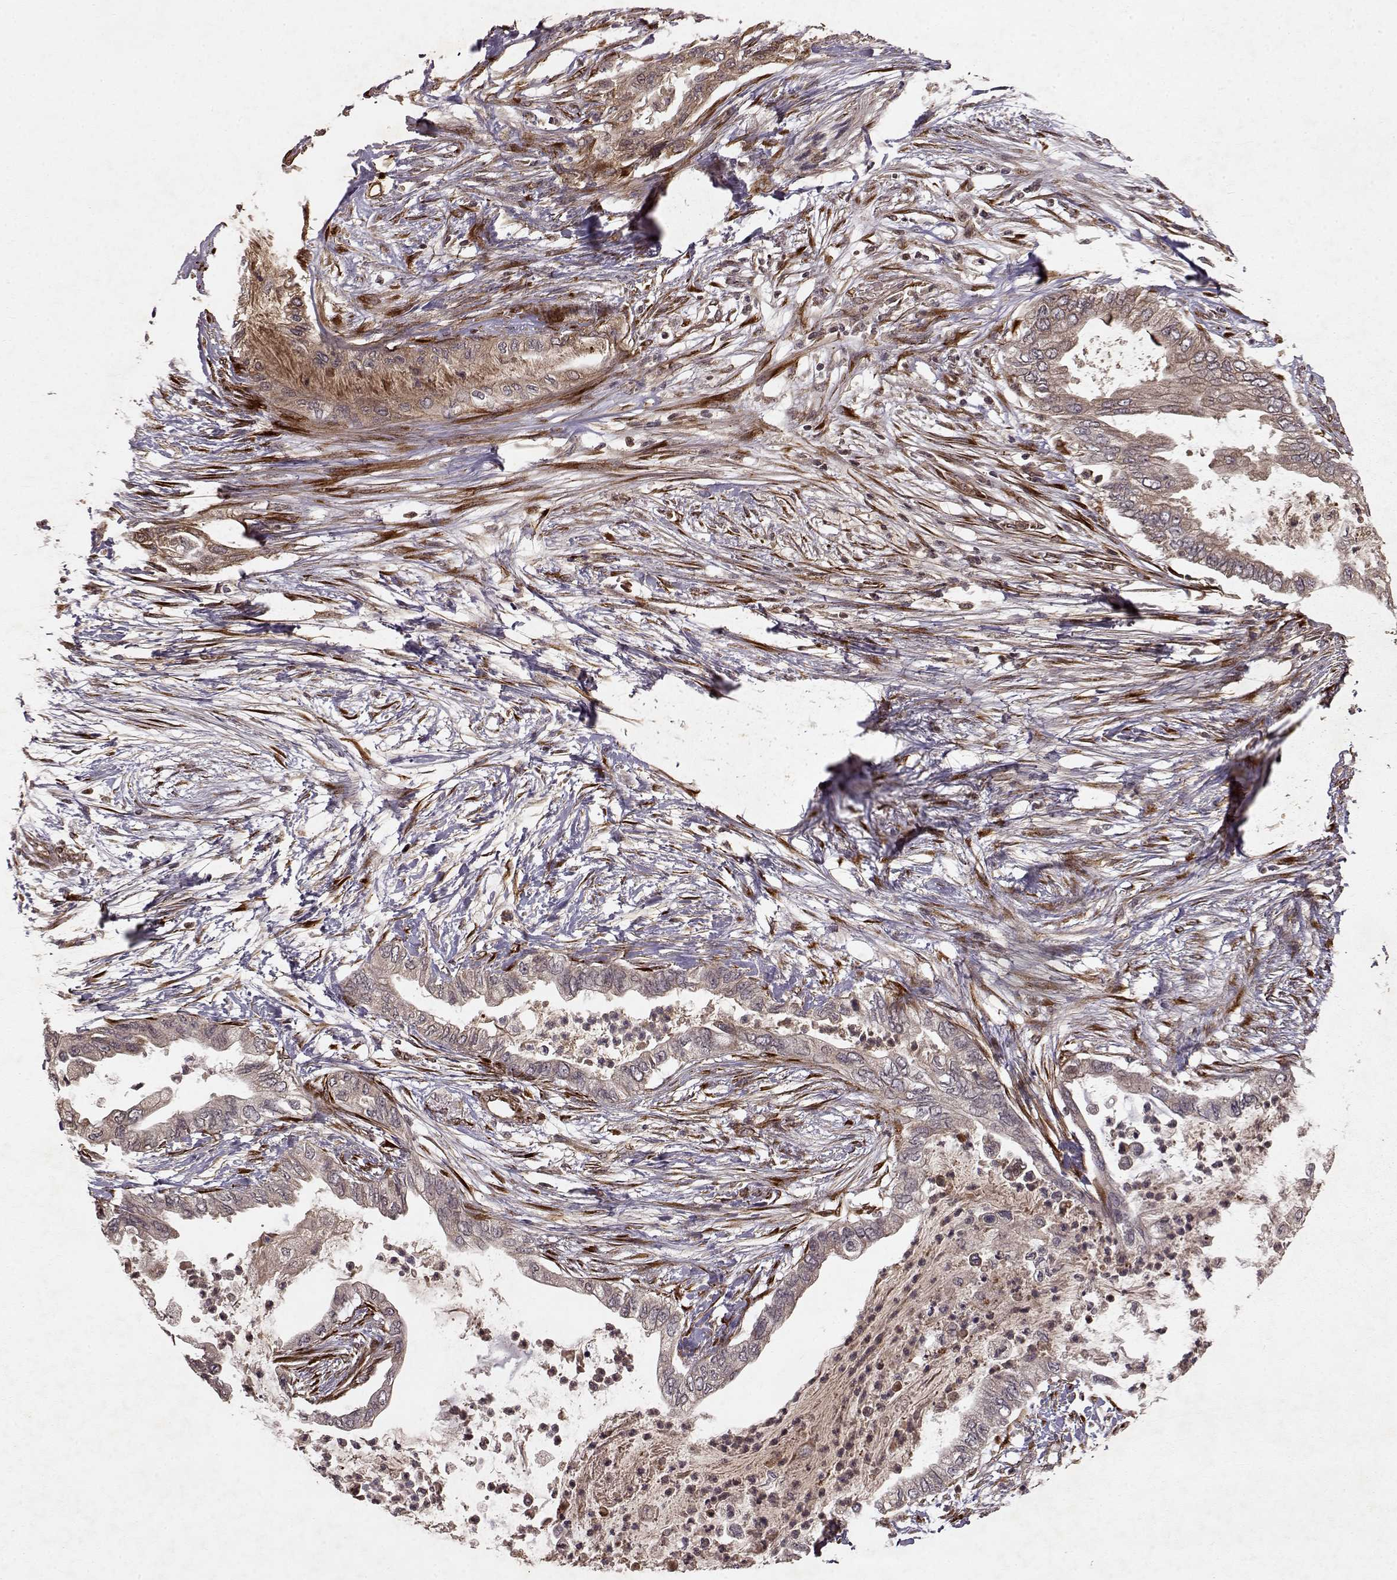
{"staining": {"intensity": "weak", "quantity": "25%-75%", "location": "cytoplasmic/membranous"}, "tissue": "pancreatic cancer", "cell_type": "Tumor cells", "image_type": "cancer", "snomed": [{"axis": "morphology", "description": "Normal tissue, NOS"}, {"axis": "morphology", "description": "Adenocarcinoma, NOS"}, {"axis": "topography", "description": "Pancreas"}, {"axis": "topography", "description": "Duodenum"}], "caption": "Weak cytoplasmic/membranous staining for a protein is appreciated in approximately 25%-75% of tumor cells of pancreatic cancer using IHC.", "gene": "FSTL1", "patient": {"sex": "female", "age": 60}}